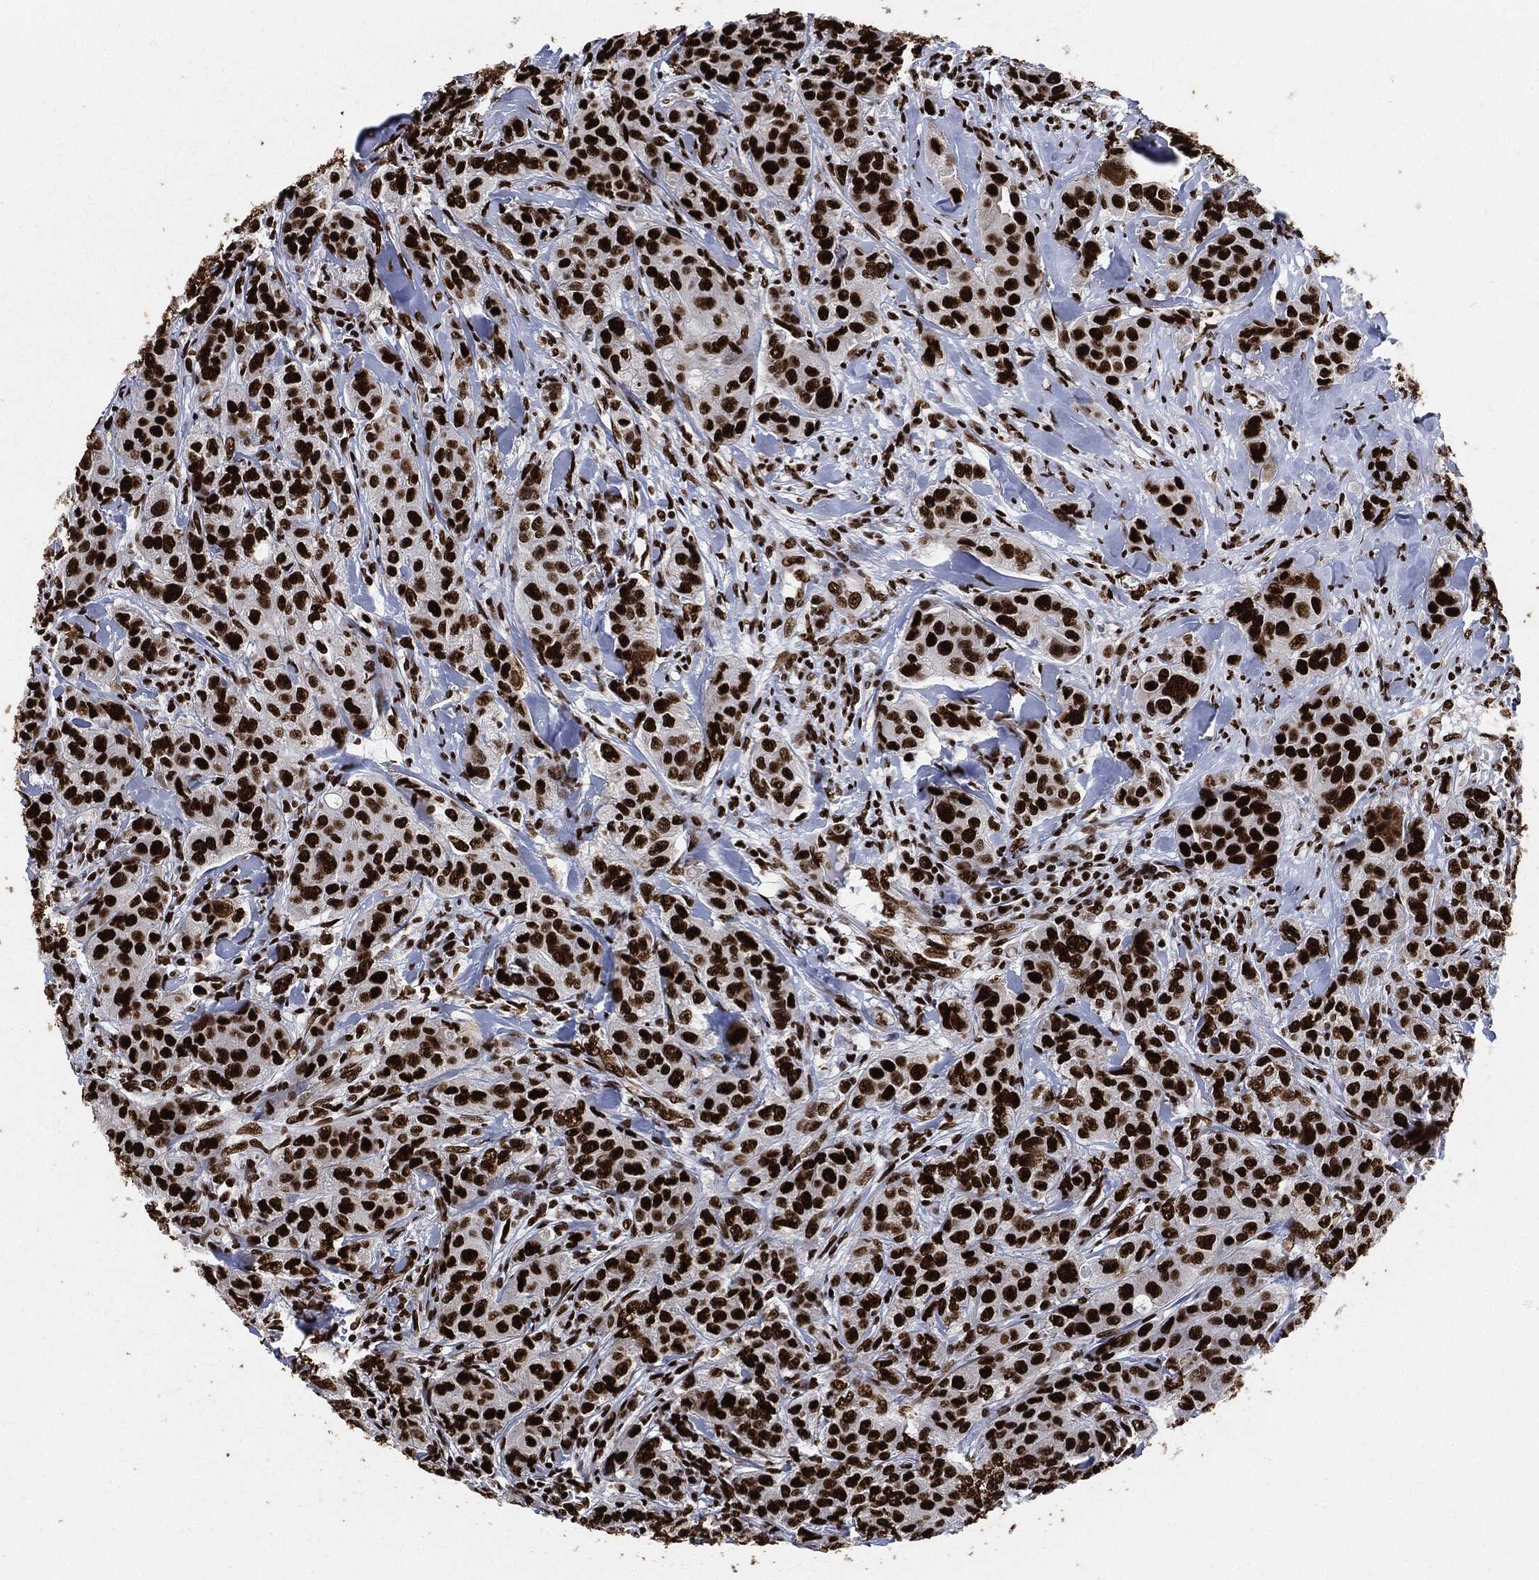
{"staining": {"intensity": "strong", "quantity": ">75%", "location": "nuclear"}, "tissue": "breast cancer", "cell_type": "Tumor cells", "image_type": "cancer", "snomed": [{"axis": "morphology", "description": "Duct carcinoma"}, {"axis": "topography", "description": "Breast"}], "caption": "Immunohistochemistry (IHC) (DAB) staining of breast infiltrating ductal carcinoma shows strong nuclear protein positivity in about >75% of tumor cells.", "gene": "RECQL", "patient": {"sex": "female", "age": 43}}